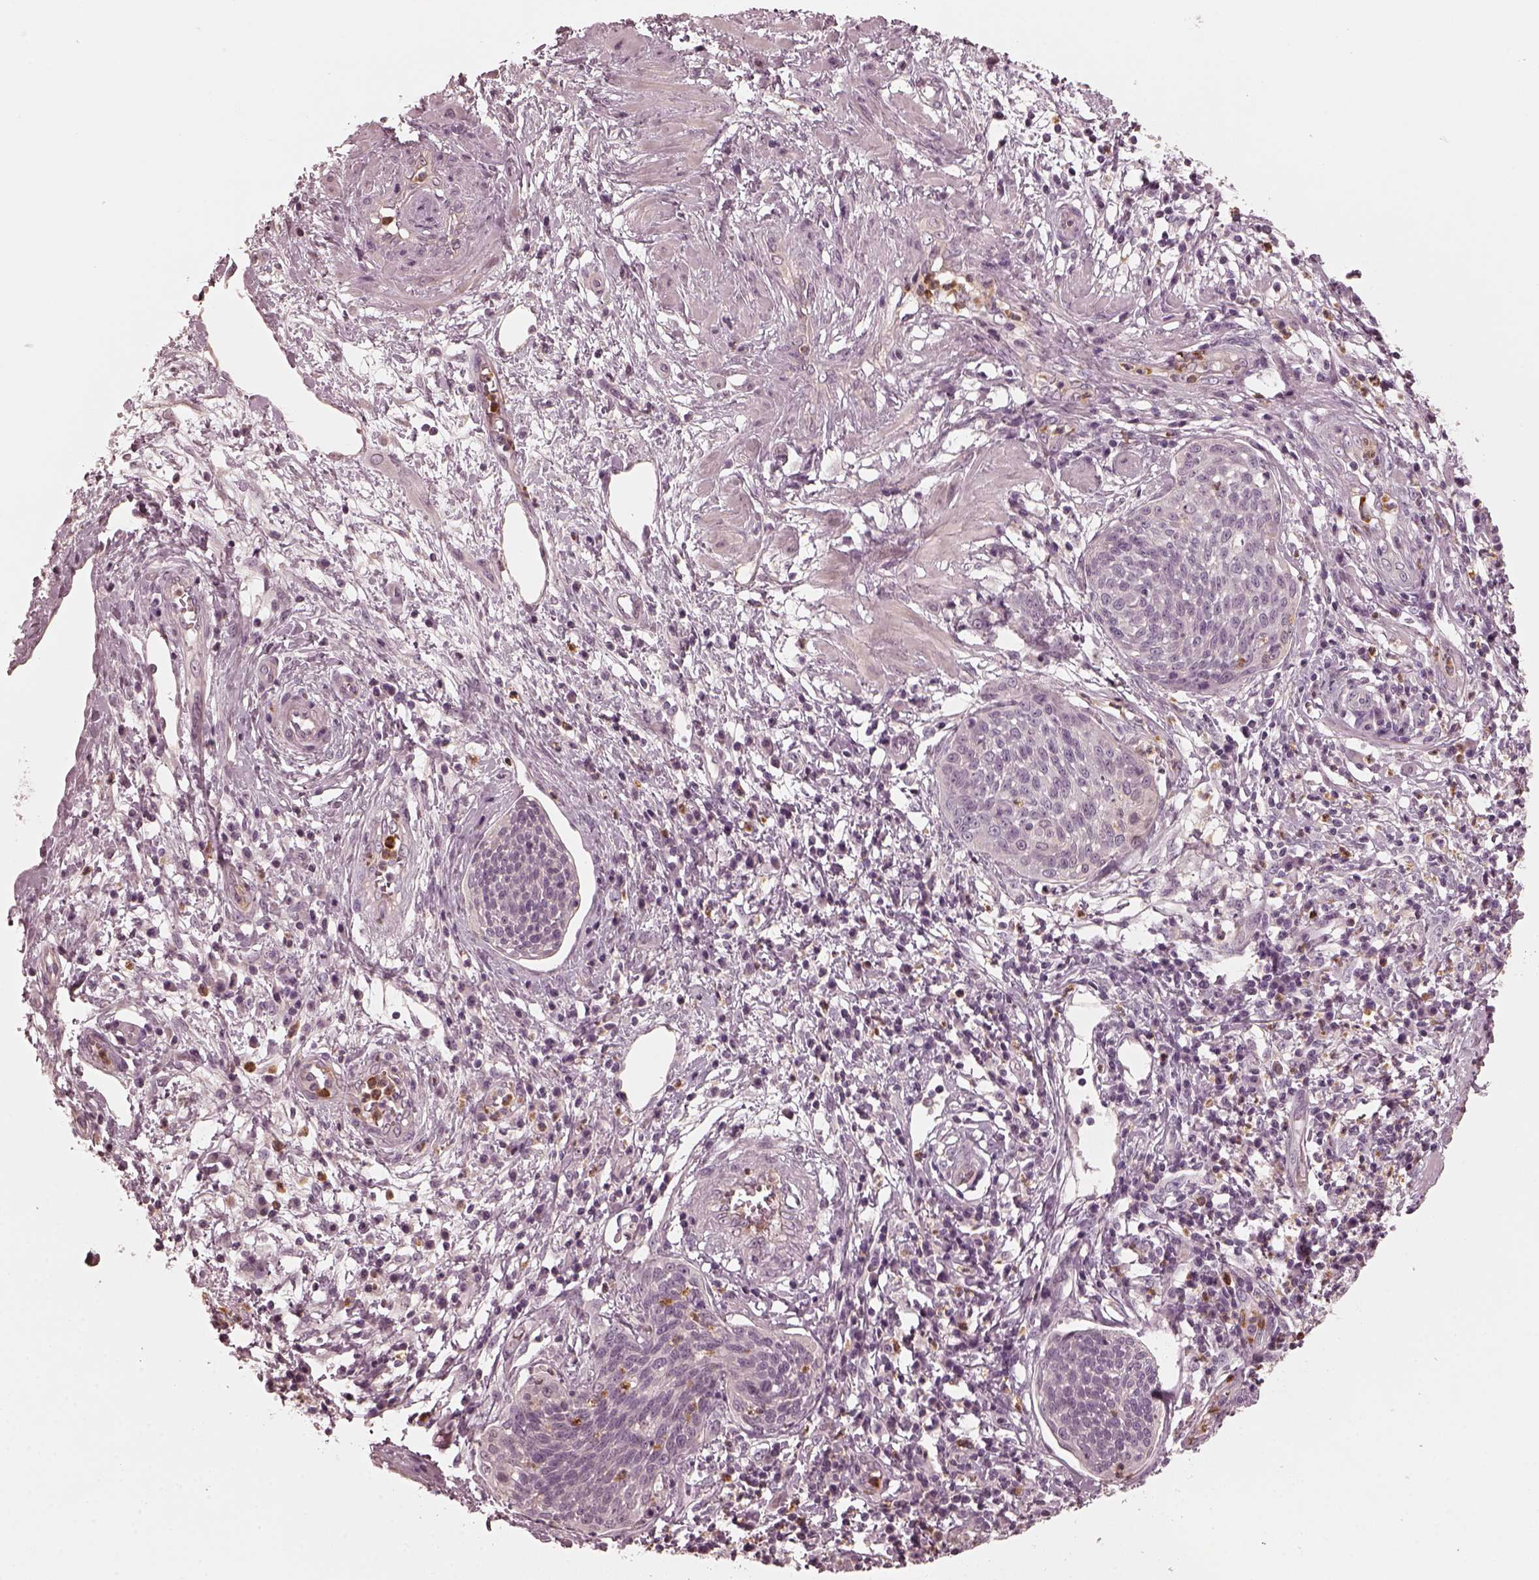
{"staining": {"intensity": "negative", "quantity": "none", "location": "none"}, "tissue": "cervical cancer", "cell_type": "Tumor cells", "image_type": "cancer", "snomed": [{"axis": "morphology", "description": "Squamous cell carcinoma, NOS"}, {"axis": "topography", "description": "Cervix"}], "caption": "Immunohistochemistry of human cervical squamous cell carcinoma reveals no staining in tumor cells. (IHC, brightfield microscopy, high magnification).", "gene": "CHIT1", "patient": {"sex": "female", "age": 34}}